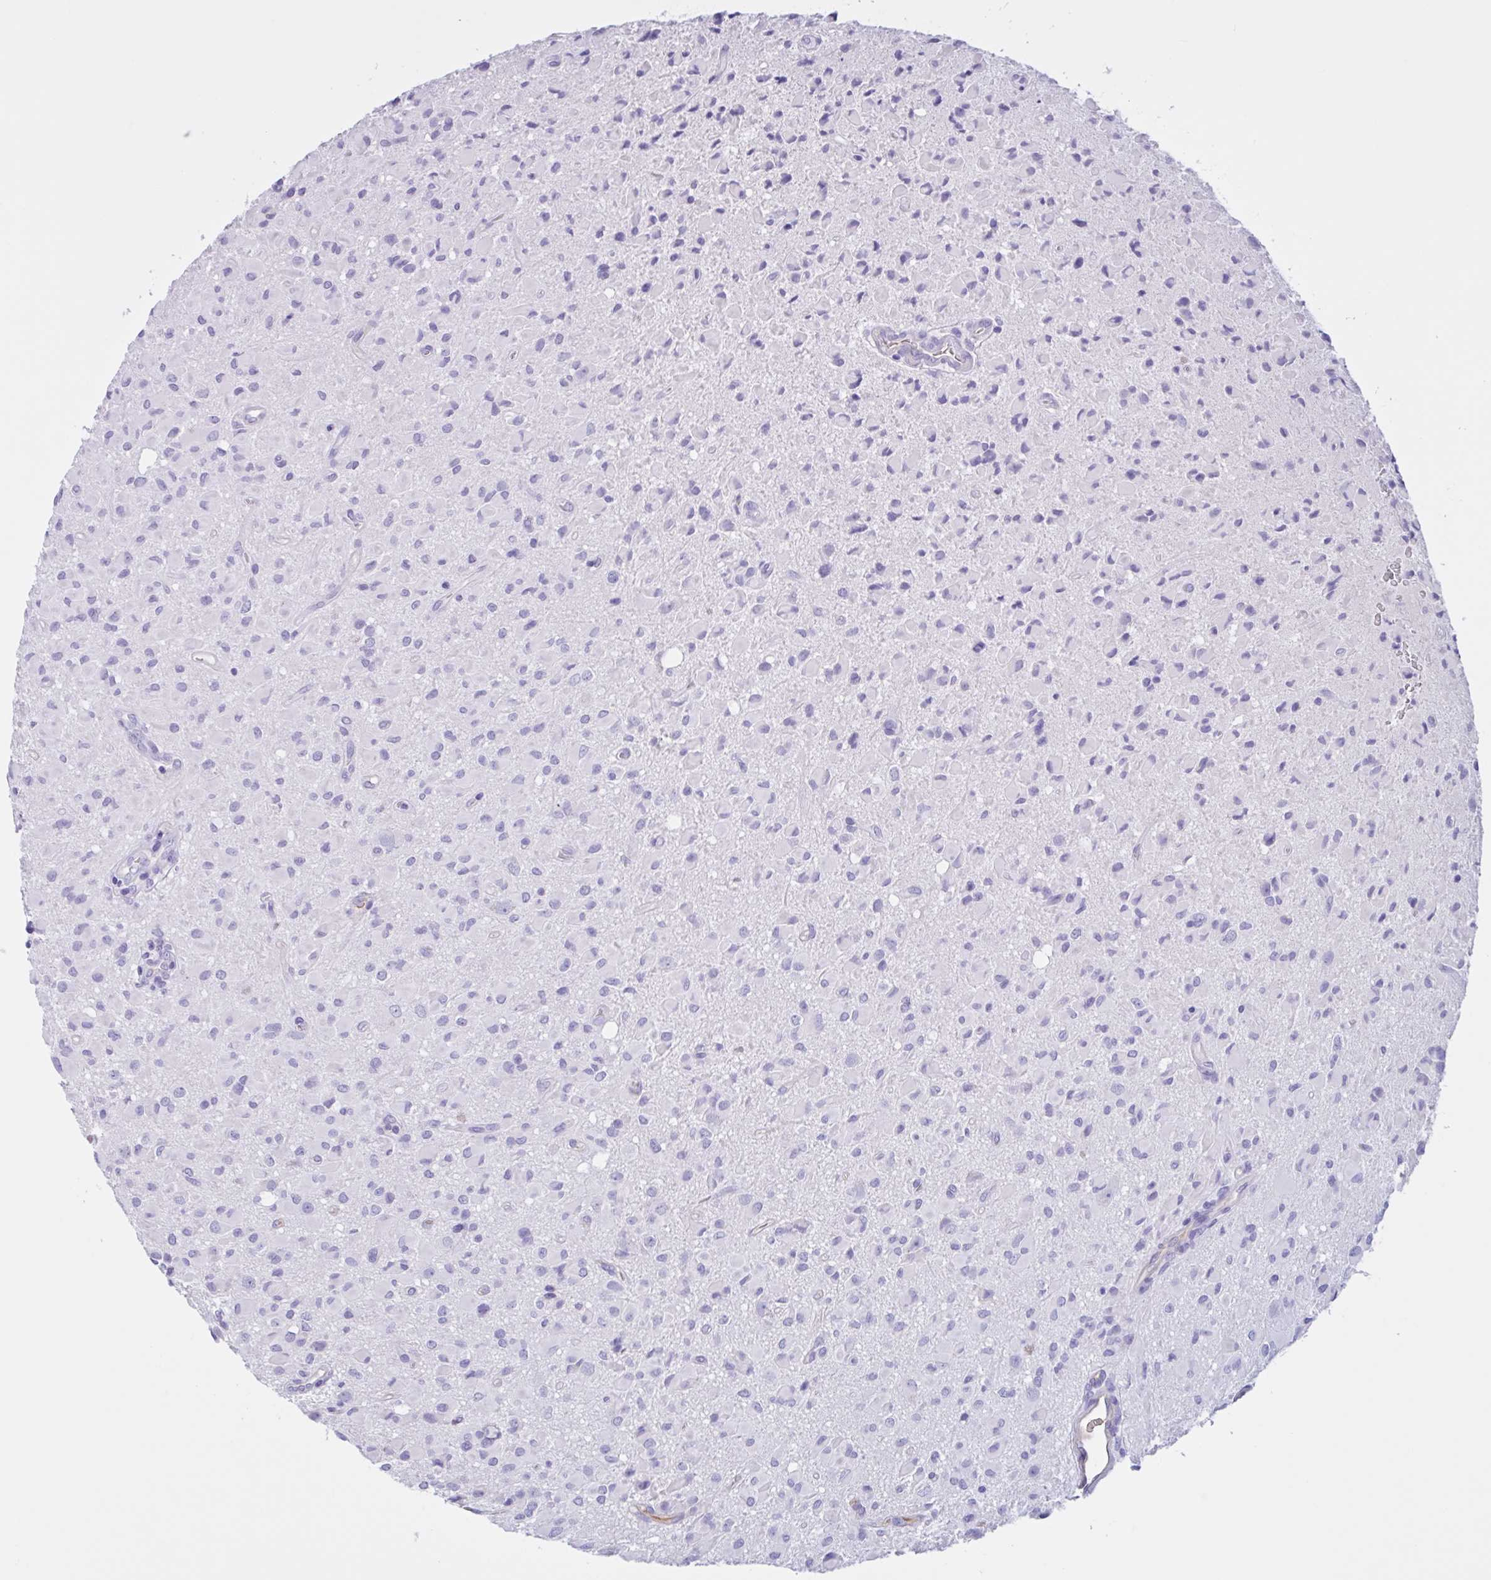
{"staining": {"intensity": "negative", "quantity": "none", "location": "none"}, "tissue": "glioma", "cell_type": "Tumor cells", "image_type": "cancer", "snomed": [{"axis": "morphology", "description": "Glioma, malignant, Low grade"}, {"axis": "topography", "description": "Brain"}], "caption": "Immunohistochemistry (IHC) histopathology image of human glioma stained for a protein (brown), which exhibits no staining in tumor cells.", "gene": "LARGE2", "patient": {"sex": "female", "age": 33}}